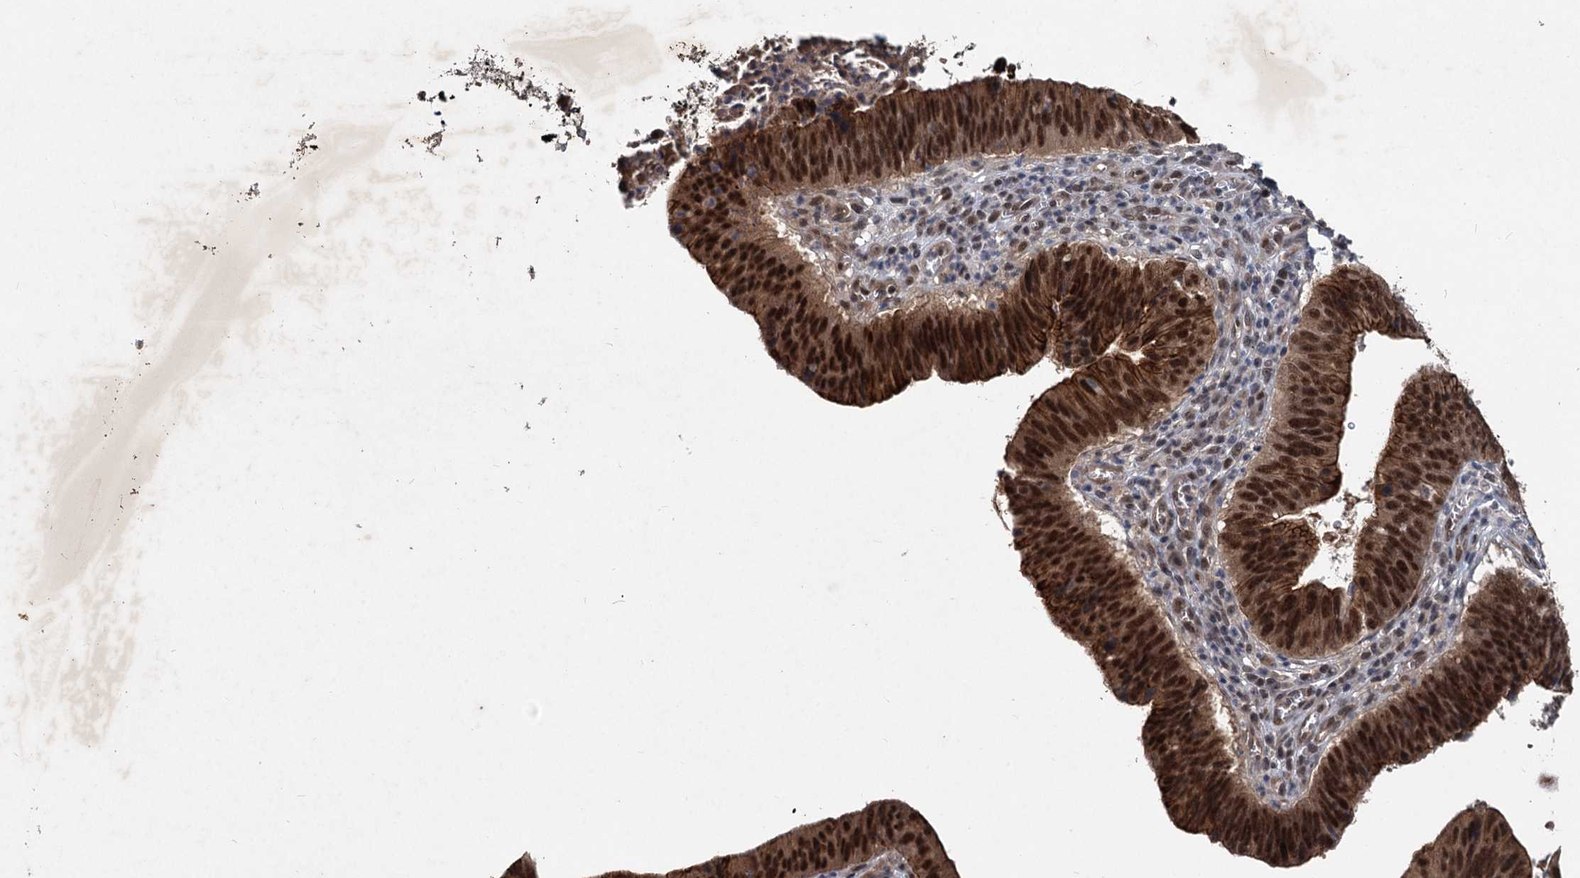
{"staining": {"intensity": "strong", "quantity": ">75%", "location": "cytoplasmic/membranous,nuclear"}, "tissue": "stomach cancer", "cell_type": "Tumor cells", "image_type": "cancer", "snomed": [{"axis": "morphology", "description": "Adenocarcinoma, NOS"}, {"axis": "topography", "description": "Stomach"}], "caption": "Stomach cancer (adenocarcinoma) was stained to show a protein in brown. There is high levels of strong cytoplasmic/membranous and nuclear expression in approximately >75% of tumor cells.", "gene": "RITA1", "patient": {"sex": "male", "age": 59}}